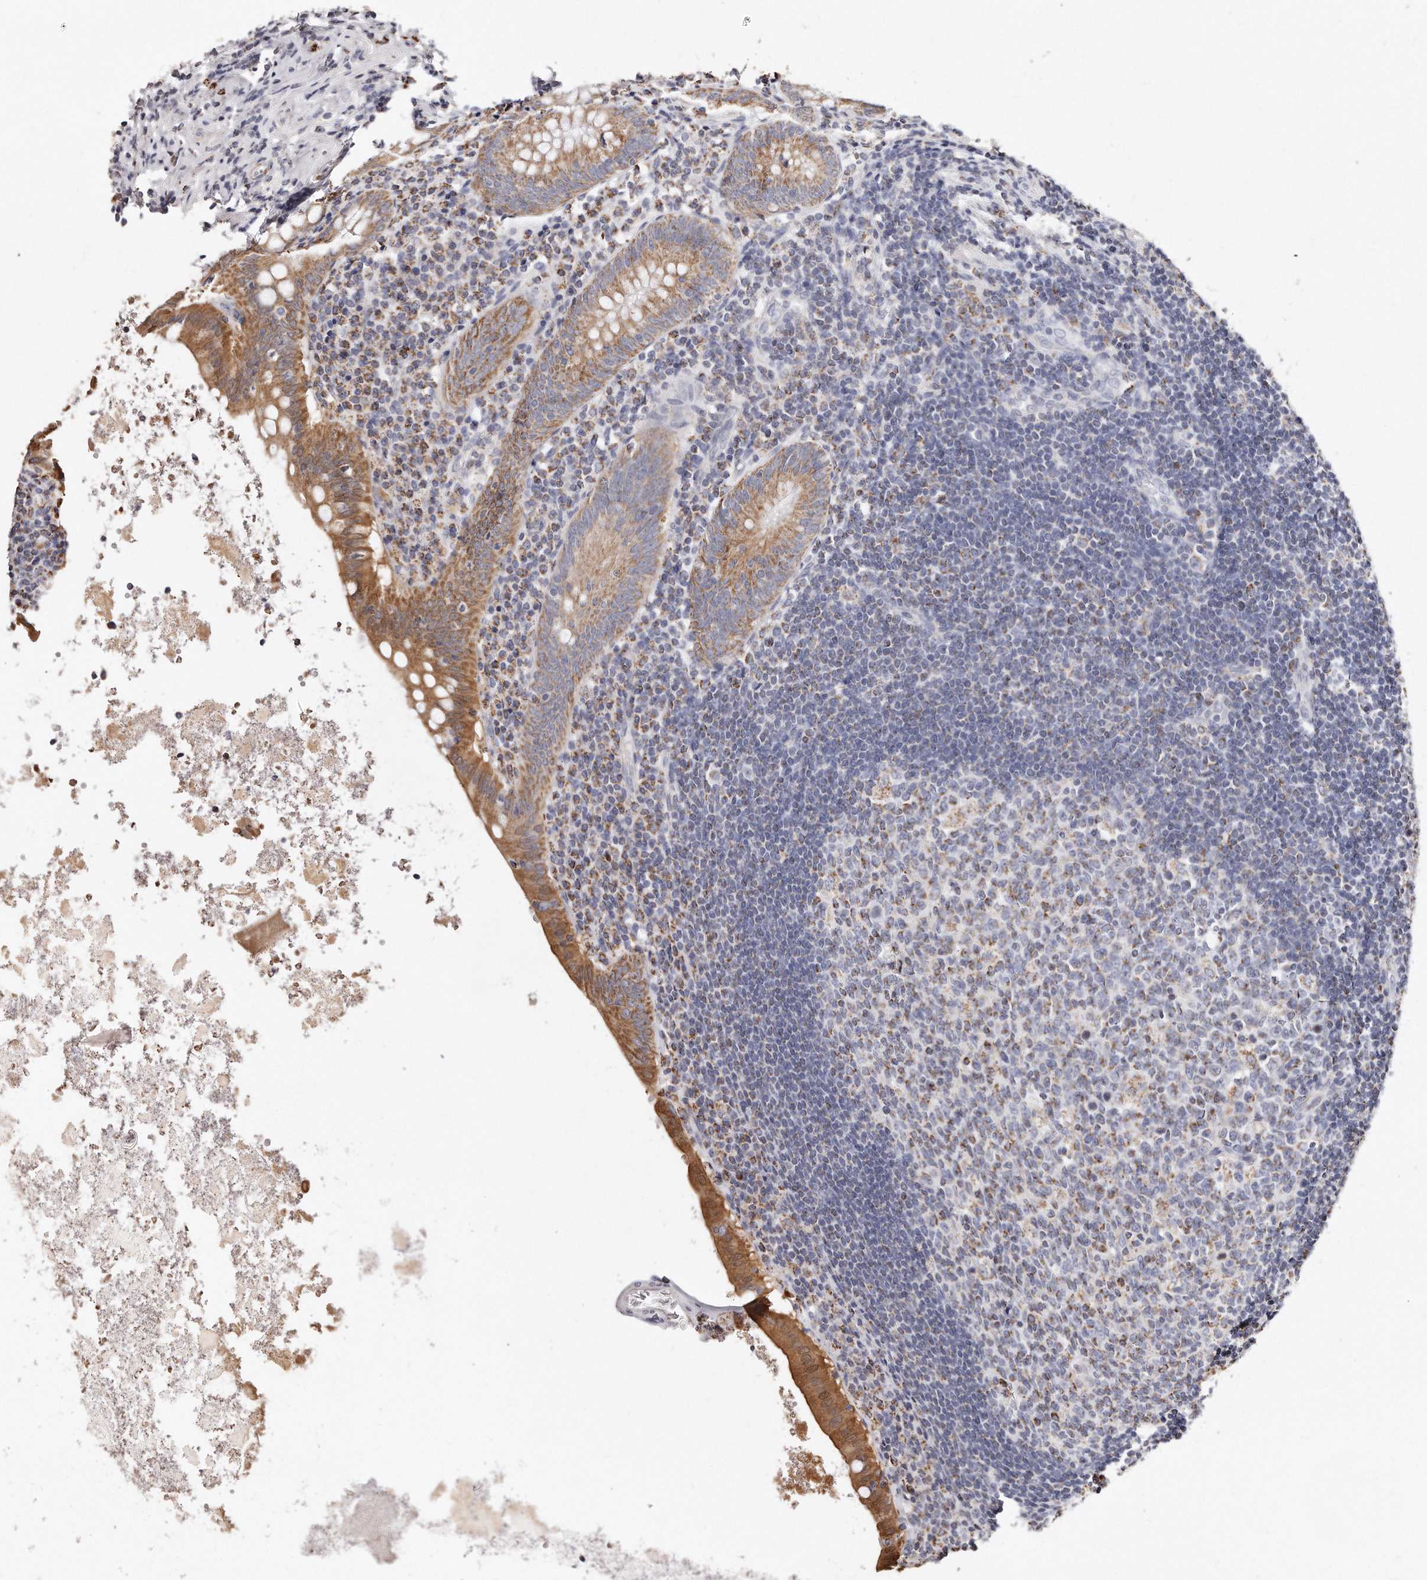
{"staining": {"intensity": "moderate", "quantity": ">75%", "location": "cytoplasmic/membranous"}, "tissue": "appendix", "cell_type": "Glandular cells", "image_type": "normal", "snomed": [{"axis": "morphology", "description": "Normal tissue, NOS"}, {"axis": "topography", "description": "Appendix"}], "caption": "Immunohistochemistry (IHC) staining of unremarkable appendix, which displays medium levels of moderate cytoplasmic/membranous positivity in about >75% of glandular cells indicating moderate cytoplasmic/membranous protein staining. The staining was performed using DAB (3,3'-diaminobenzidine) (brown) for protein detection and nuclei were counterstained in hematoxylin (blue).", "gene": "RTKN", "patient": {"sex": "female", "age": 54}}